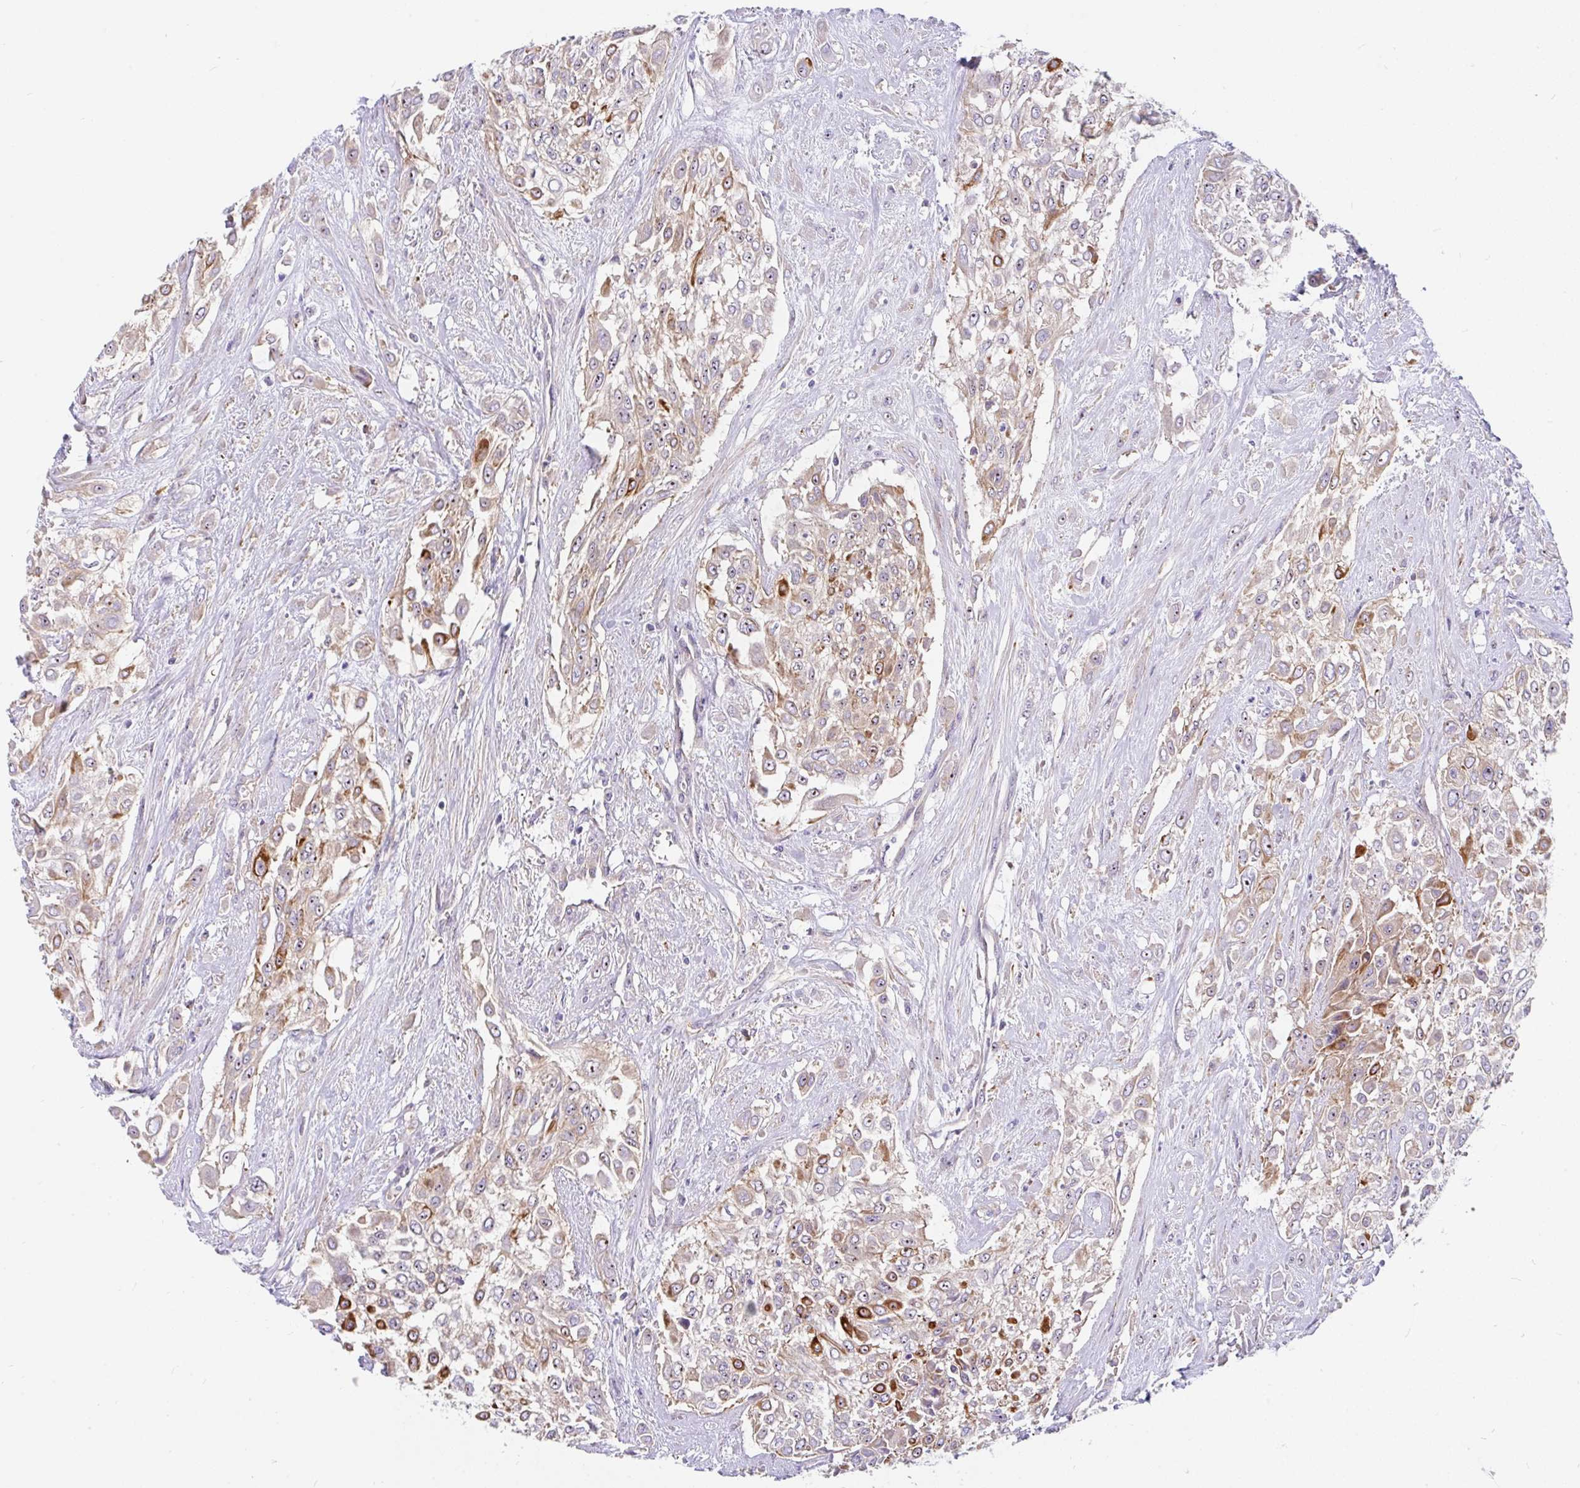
{"staining": {"intensity": "moderate", "quantity": "25%-75%", "location": "cytoplasmic/membranous"}, "tissue": "urothelial cancer", "cell_type": "Tumor cells", "image_type": "cancer", "snomed": [{"axis": "morphology", "description": "Urothelial carcinoma, High grade"}, {"axis": "topography", "description": "Urinary bladder"}], "caption": "Immunohistochemical staining of human urothelial cancer exhibits medium levels of moderate cytoplasmic/membranous positivity in about 25%-75% of tumor cells.", "gene": "LRRC26", "patient": {"sex": "male", "age": 57}}